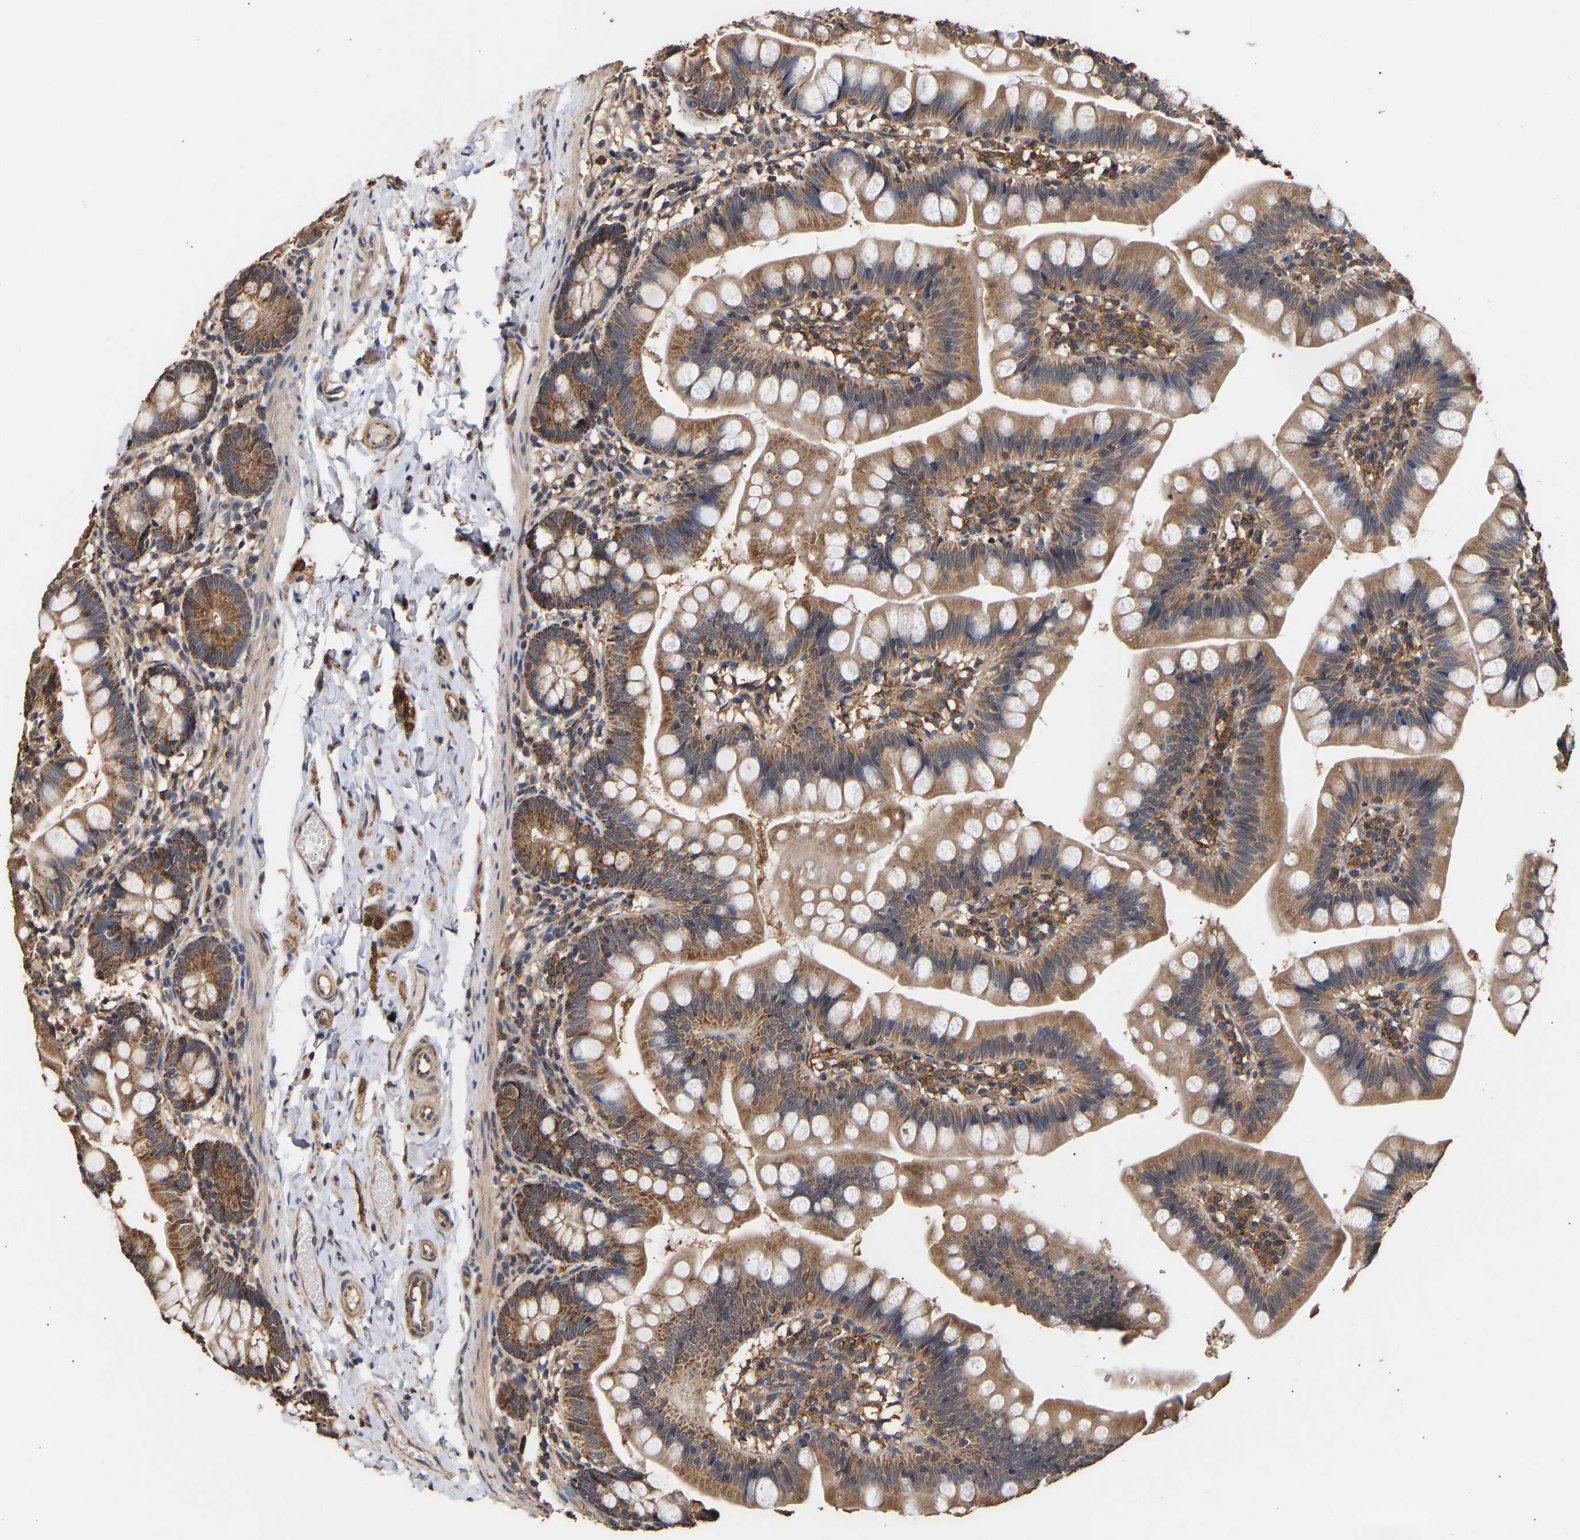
{"staining": {"intensity": "moderate", "quantity": ">75%", "location": "cytoplasmic/membranous"}, "tissue": "small intestine", "cell_type": "Glandular cells", "image_type": "normal", "snomed": [{"axis": "morphology", "description": "Normal tissue, NOS"}, {"axis": "topography", "description": "Small intestine"}], "caption": "Immunohistochemical staining of unremarkable small intestine reveals medium levels of moderate cytoplasmic/membranous positivity in about >75% of glandular cells.", "gene": "ZNF26", "patient": {"sex": "male", "age": 7}}